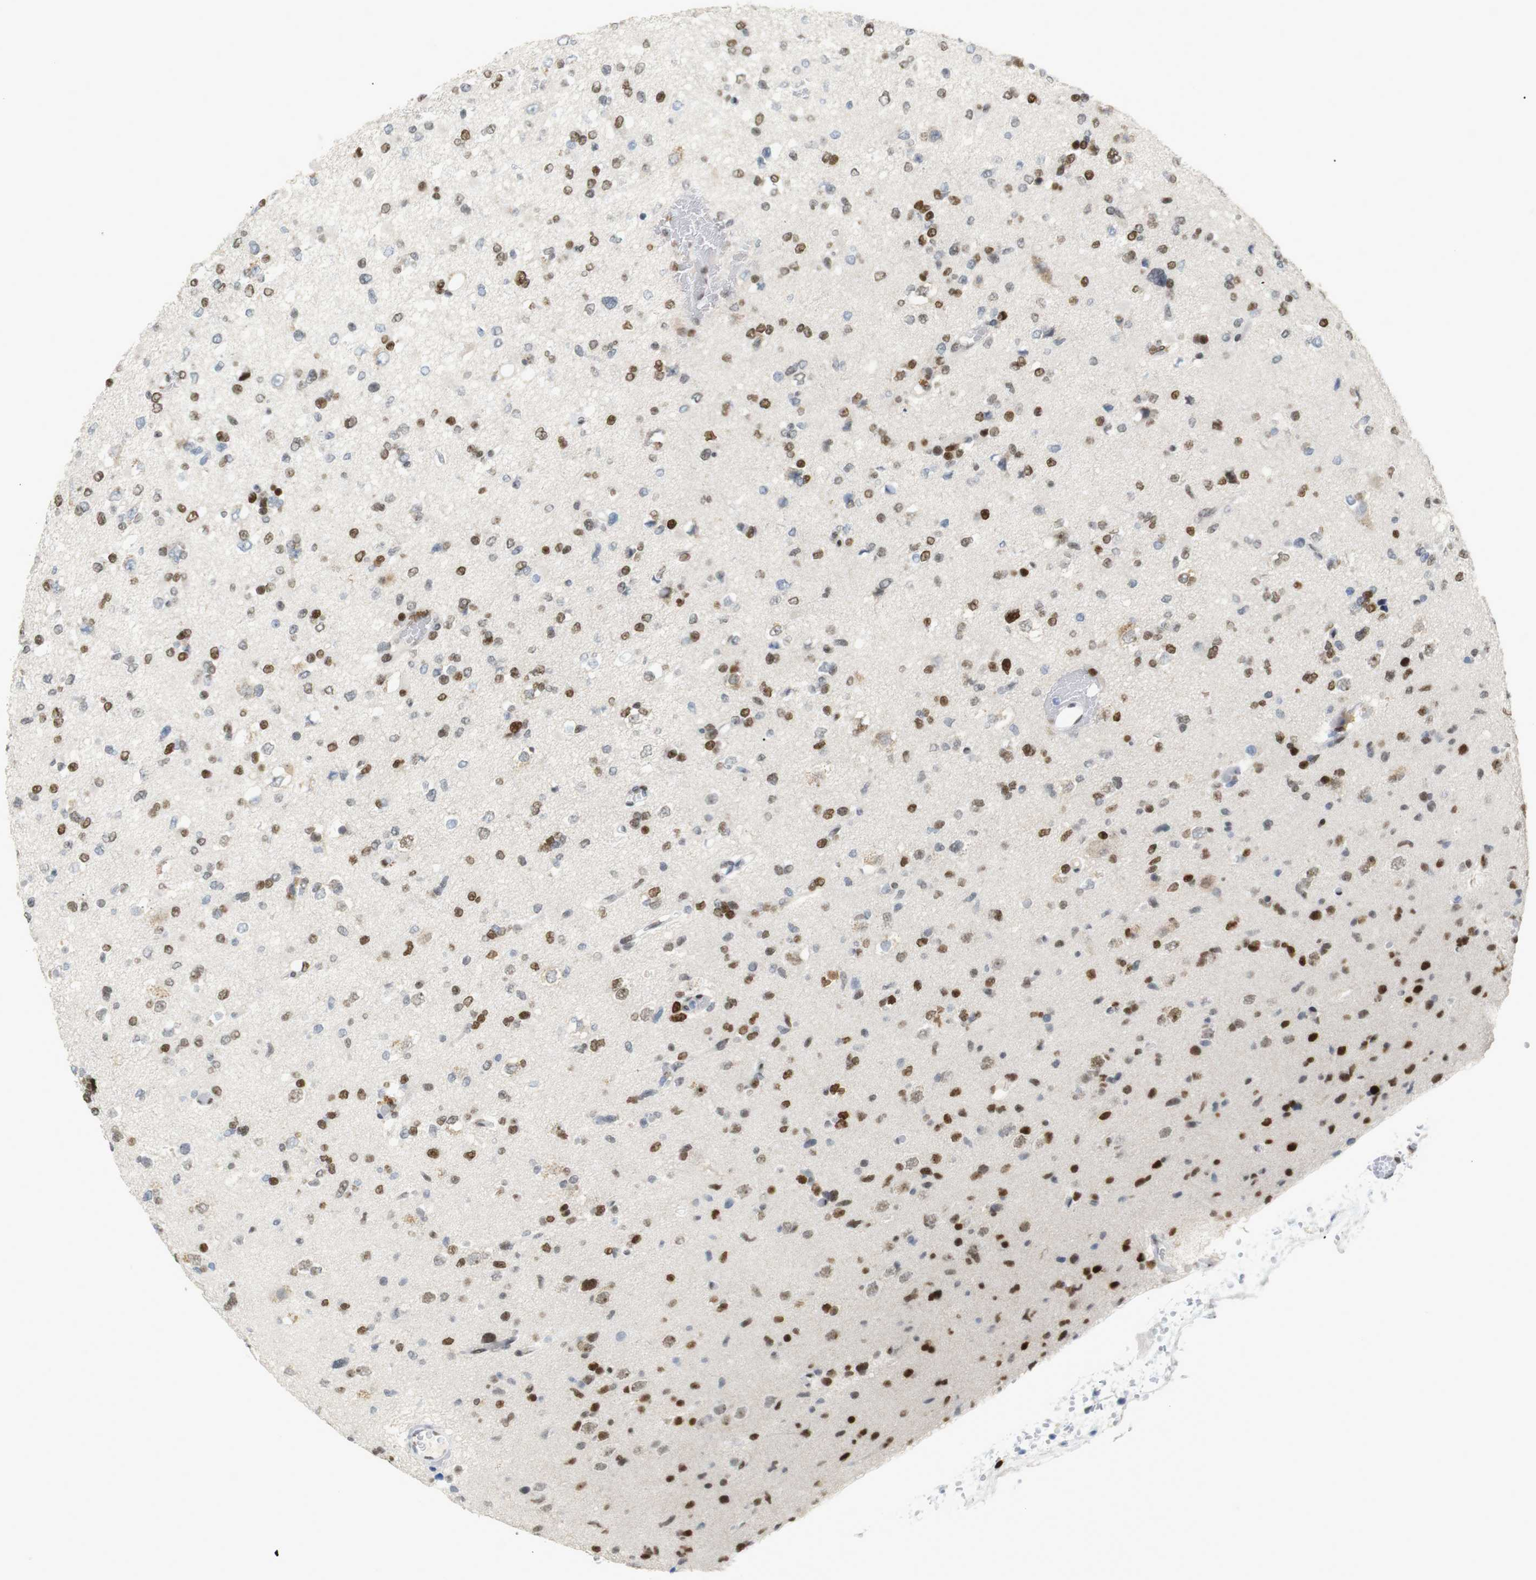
{"staining": {"intensity": "strong", "quantity": ">75%", "location": "nuclear"}, "tissue": "glioma", "cell_type": "Tumor cells", "image_type": "cancer", "snomed": [{"axis": "morphology", "description": "Glioma, malignant, Low grade"}, {"axis": "topography", "description": "Brain"}], "caption": "Strong nuclear protein expression is identified in about >75% of tumor cells in malignant glioma (low-grade).", "gene": "RIOX2", "patient": {"sex": "female", "age": 22}}